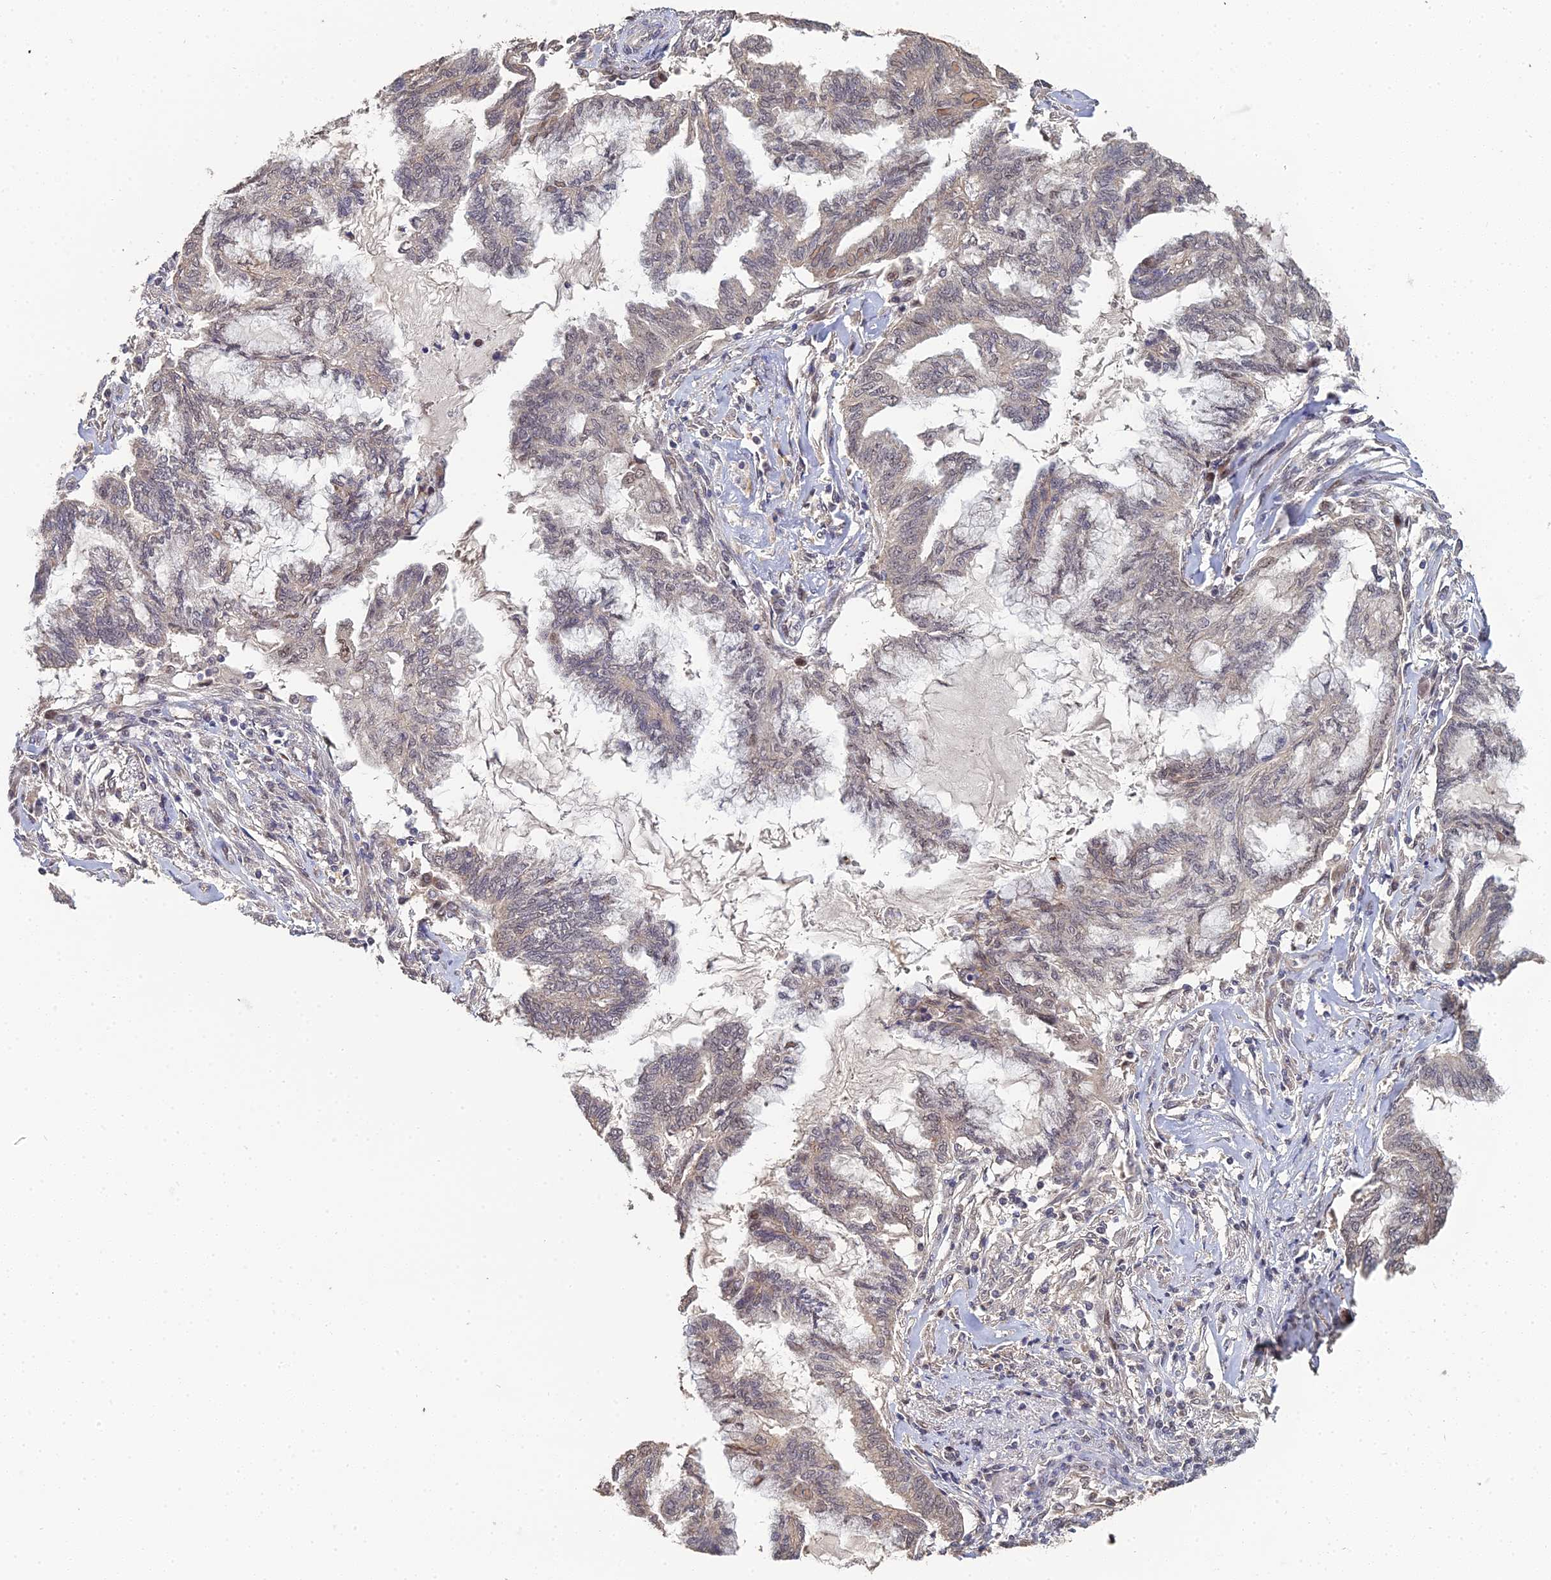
{"staining": {"intensity": "weak", "quantity": "<25%", "location": "cytoplasmic/membranous,nuclear"}, "tissue": "endometrial cancer", "cell_type": "Tumor cells", "image_type": "cancer", "snomed": [{"axis": "morphology", "description": "Adenocarcinoma, NOS"}, {"axis": "topography", "description": "Endometrium"}], "caption": "Immunohistochemistry (IHC) of adenocarcinoma (endometrial) displays no expression in tumor cells.", "gene": "ERCC5", "patient": {"sex": "female", "age": 86}}